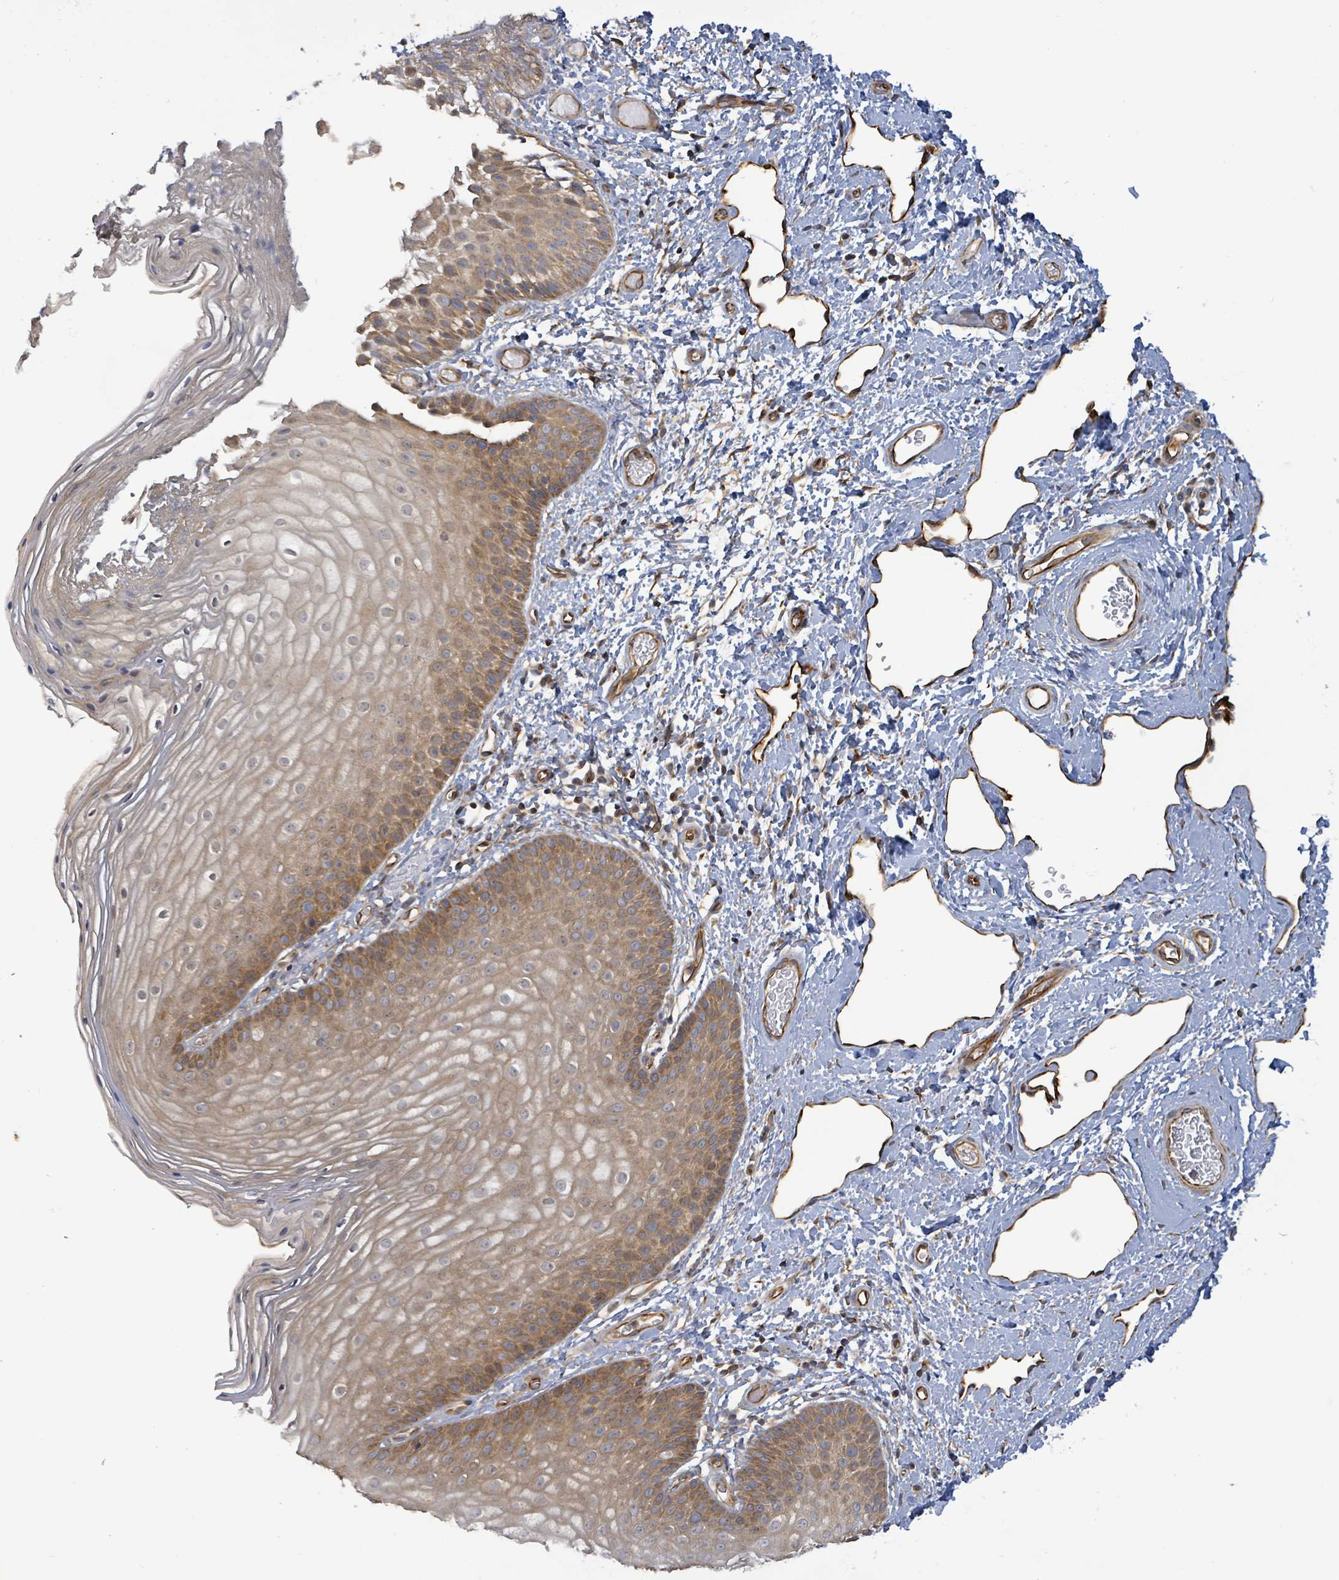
{"staining": {"intensity": "moderate", "quantity": ">75%", "location": "cytoplasmic/membranous"}, "tissue": "skin", "cell_type": "Epidermal cells", "image_type": "normal", "snomed": [{"axis": "morphology", "description": "Normal tissue, NOS"}, {"axis": "topography", "description": "Anal"}], "caption": "Immunohistochemistry (IHC) micrograph of unremarkable skin: skin stained using IHC demonstrates medium levels of moderate protein expression localized specifically in the cytoplasmic/membranous of epidermal cells, appearing as a cytoplasmic/membranous brown color.", "gene": "KBTBD11", "patient": {"sex": "female", "age": 40}}